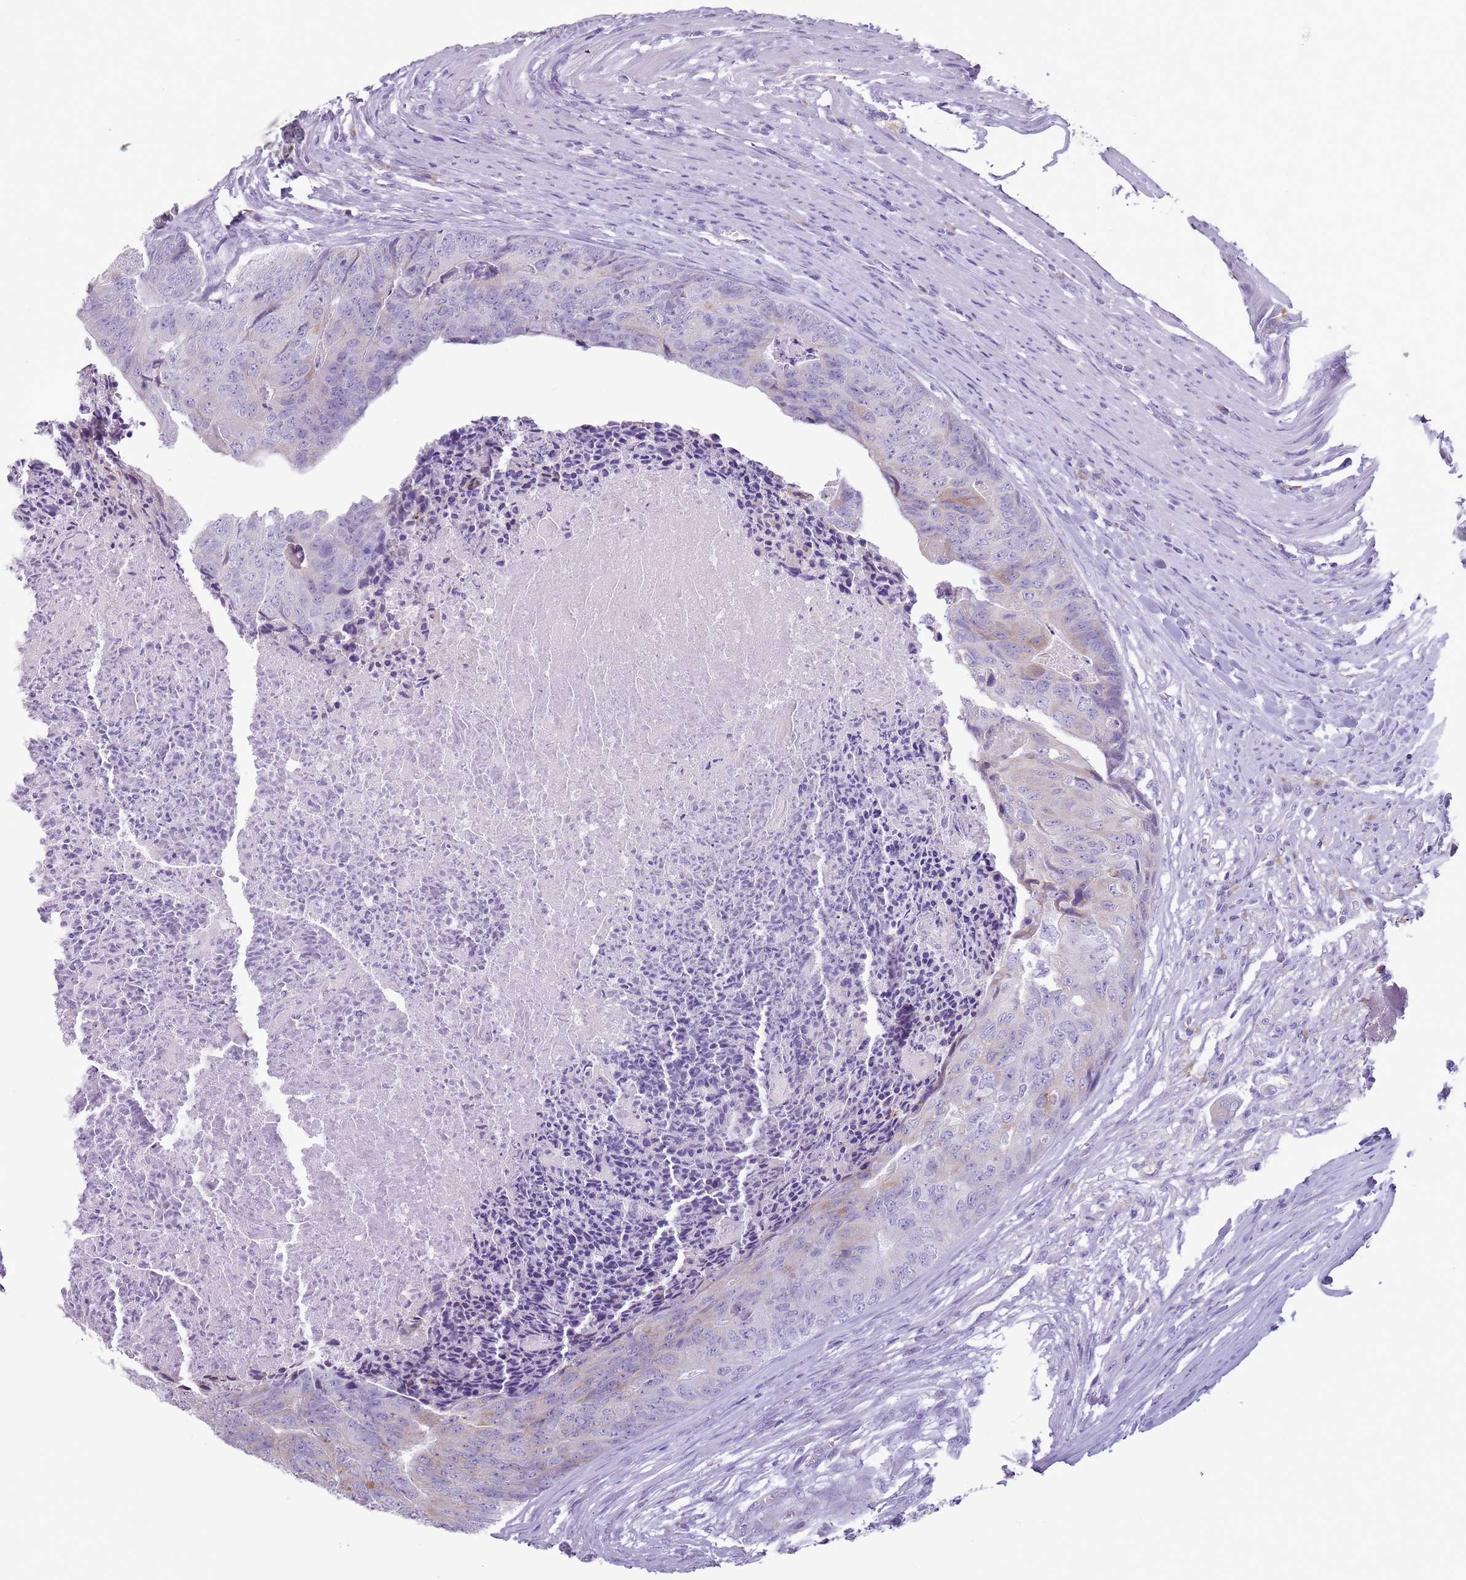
{"staining": {"intensity": "weak", "quantity": "<25%", "location": "cytoplasmic/membranous"}, "tissue": "colorectal cancer", "cell_type": "Tumor cells", "image_type": "cancer", "snomed": [{"axis": "morphology", "description": "Adenocarcinoma, NOS"}, {"axis": "topography", "description": "Colon"}], "caption": "Colorectal cancer stained for a protein using immunohistochemistry exhibits no expression tumor cells.", "gene": "HYOU1", "patient": {"sex": "female", "age": 67}}